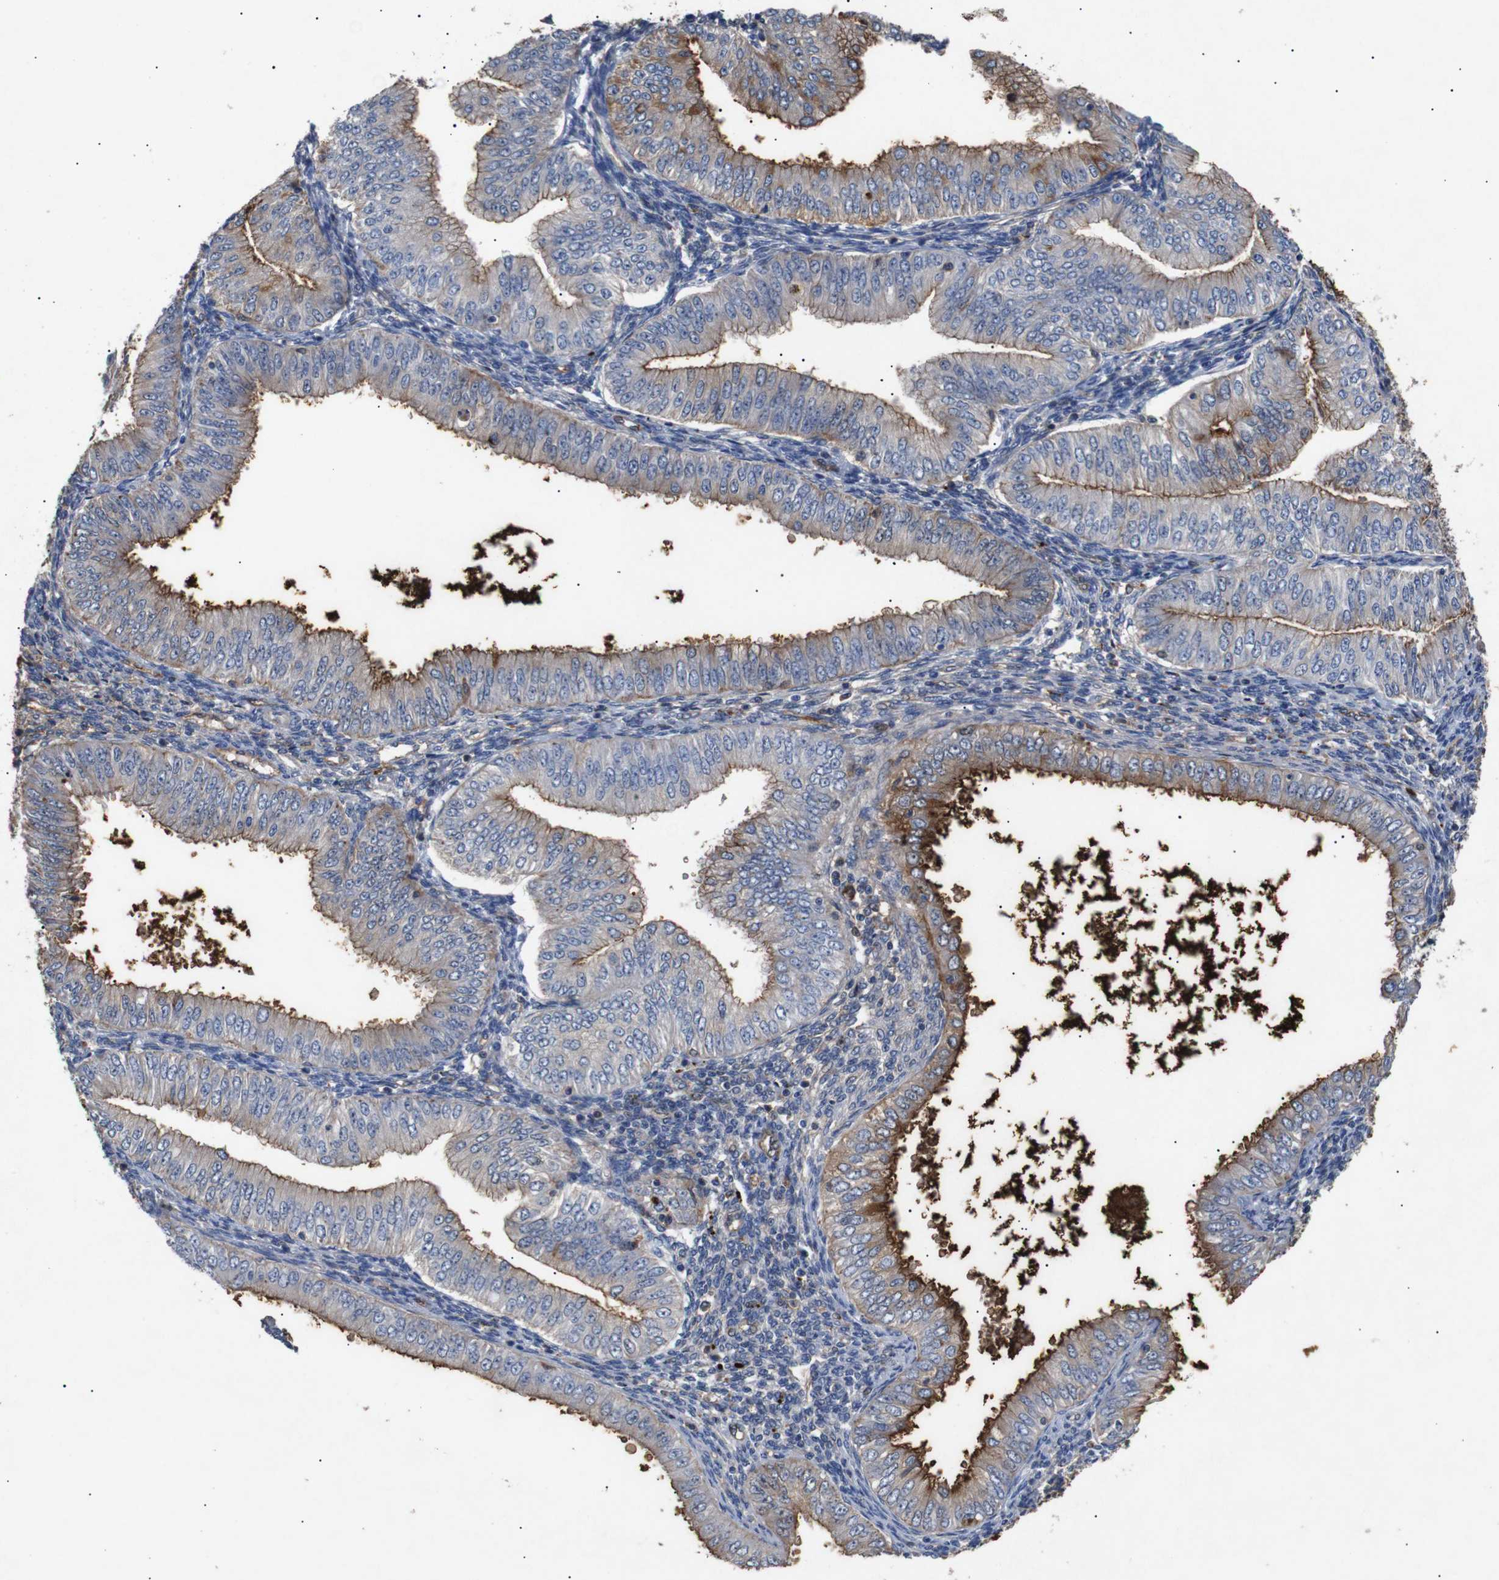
{"staining": {"intensity": "moderate", "quantity": "25%-75%", "location": "cytoplasmic/membranous"}, "tissue": "endometrial cancer", "cell_type": "Tumor cells", "image_type": "cancer", "snomed": [{"axis": "morphology", "description": "Normal tissue, NOS"}, {"axis": "morphology", "description": "Adenocarcinoma, NOS"}, {"axis": "topography", "description": "Endometrium"}], "caption": "Human endometrial adenocarcinoma stained with a protein marker displays moderate staining in tumor cells.", "gene": "SDCBP", "patient": {"sex": "female", "age": 53}}